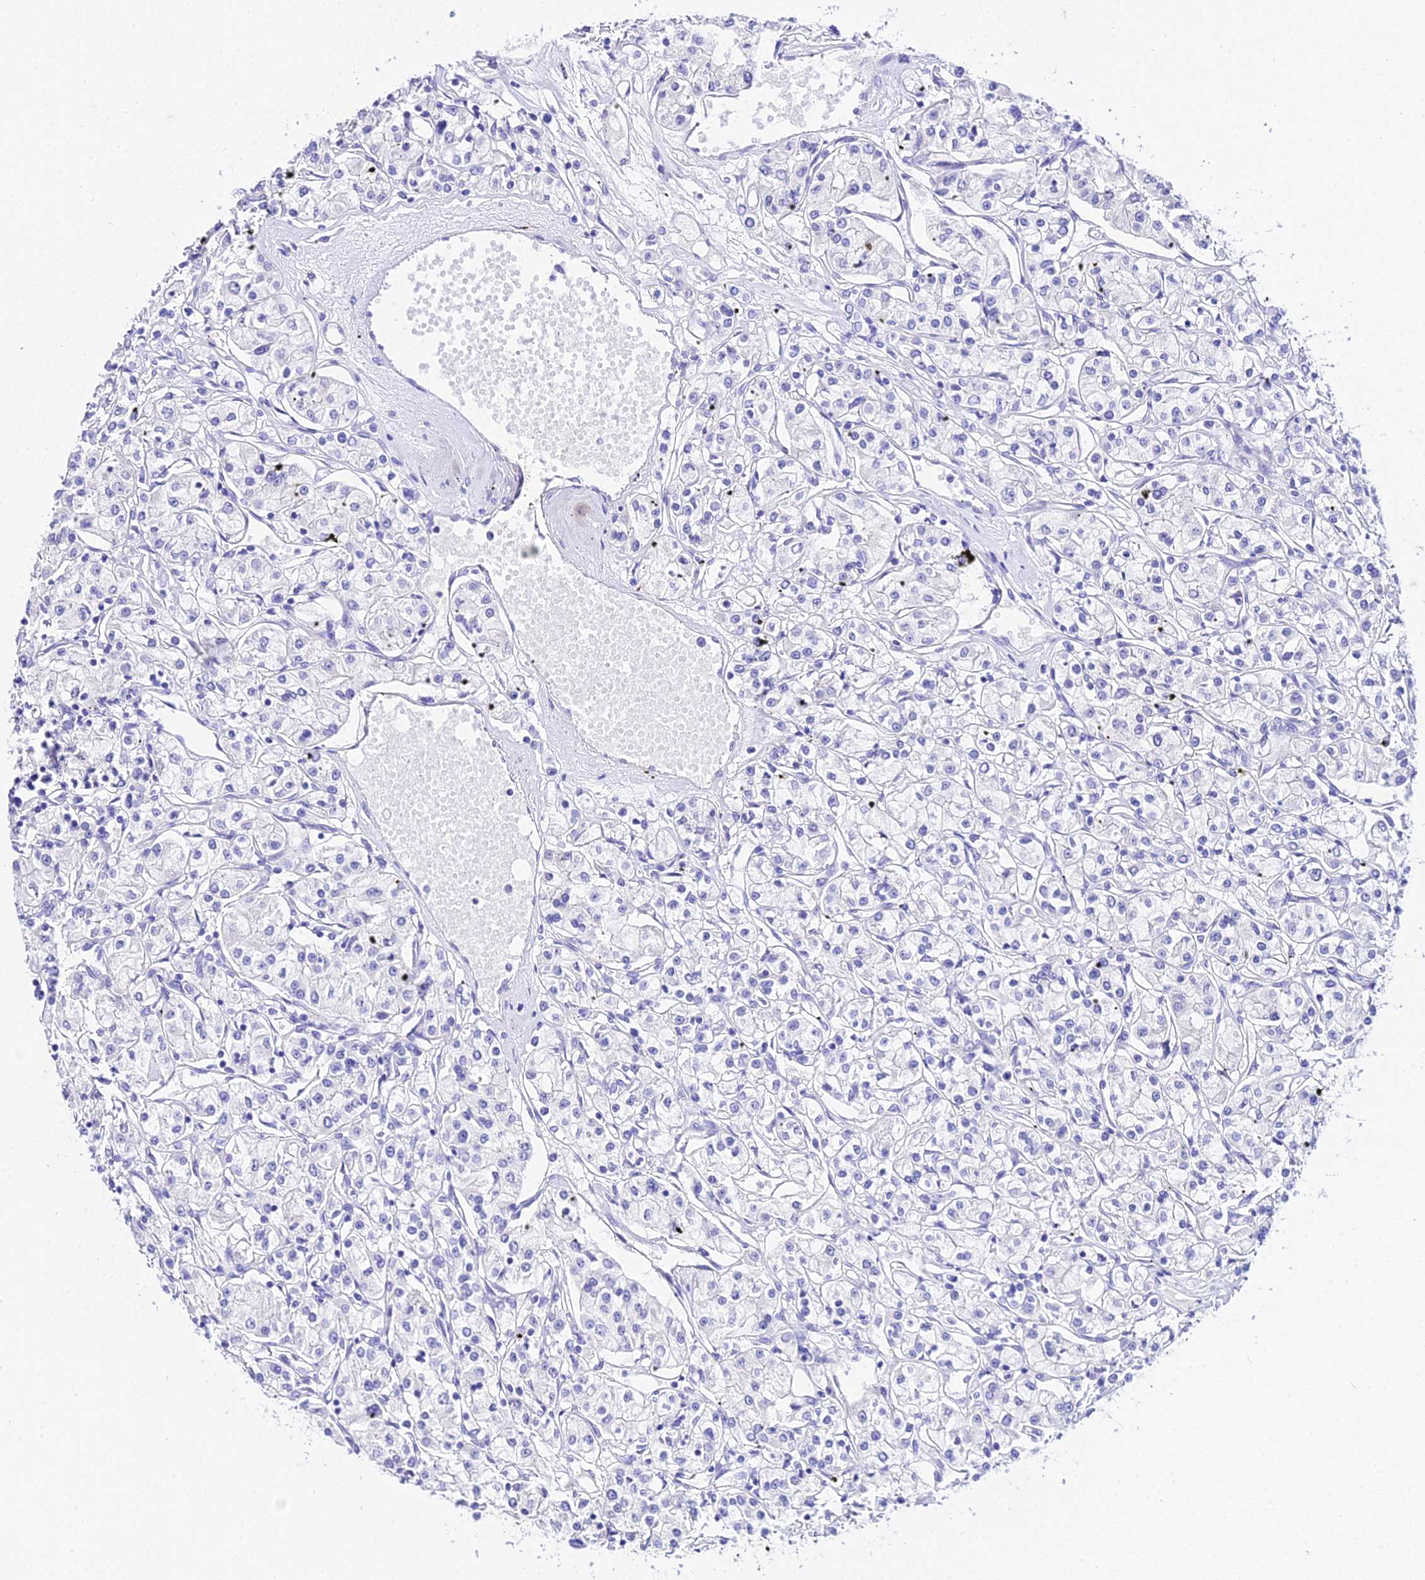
{"staining": {"intensity": "negative", "quantity": "none", "location": "none"}, "tissue": "renal cancer", "cell_type": "Tumor cells", "image_type": "cancer", "snomed": [{"axis": "morphology", "description": "Adenocarcinoma, NOS"}, {"axis": "topography", "description": "Kidney"}], "caption": "DAB immunohistochemical staining of human renal adenocarcinoma reveals no significant staining in tumor cells.", "gene": "DEFB106A", "patient": {"sex": "female", "age": 59}}